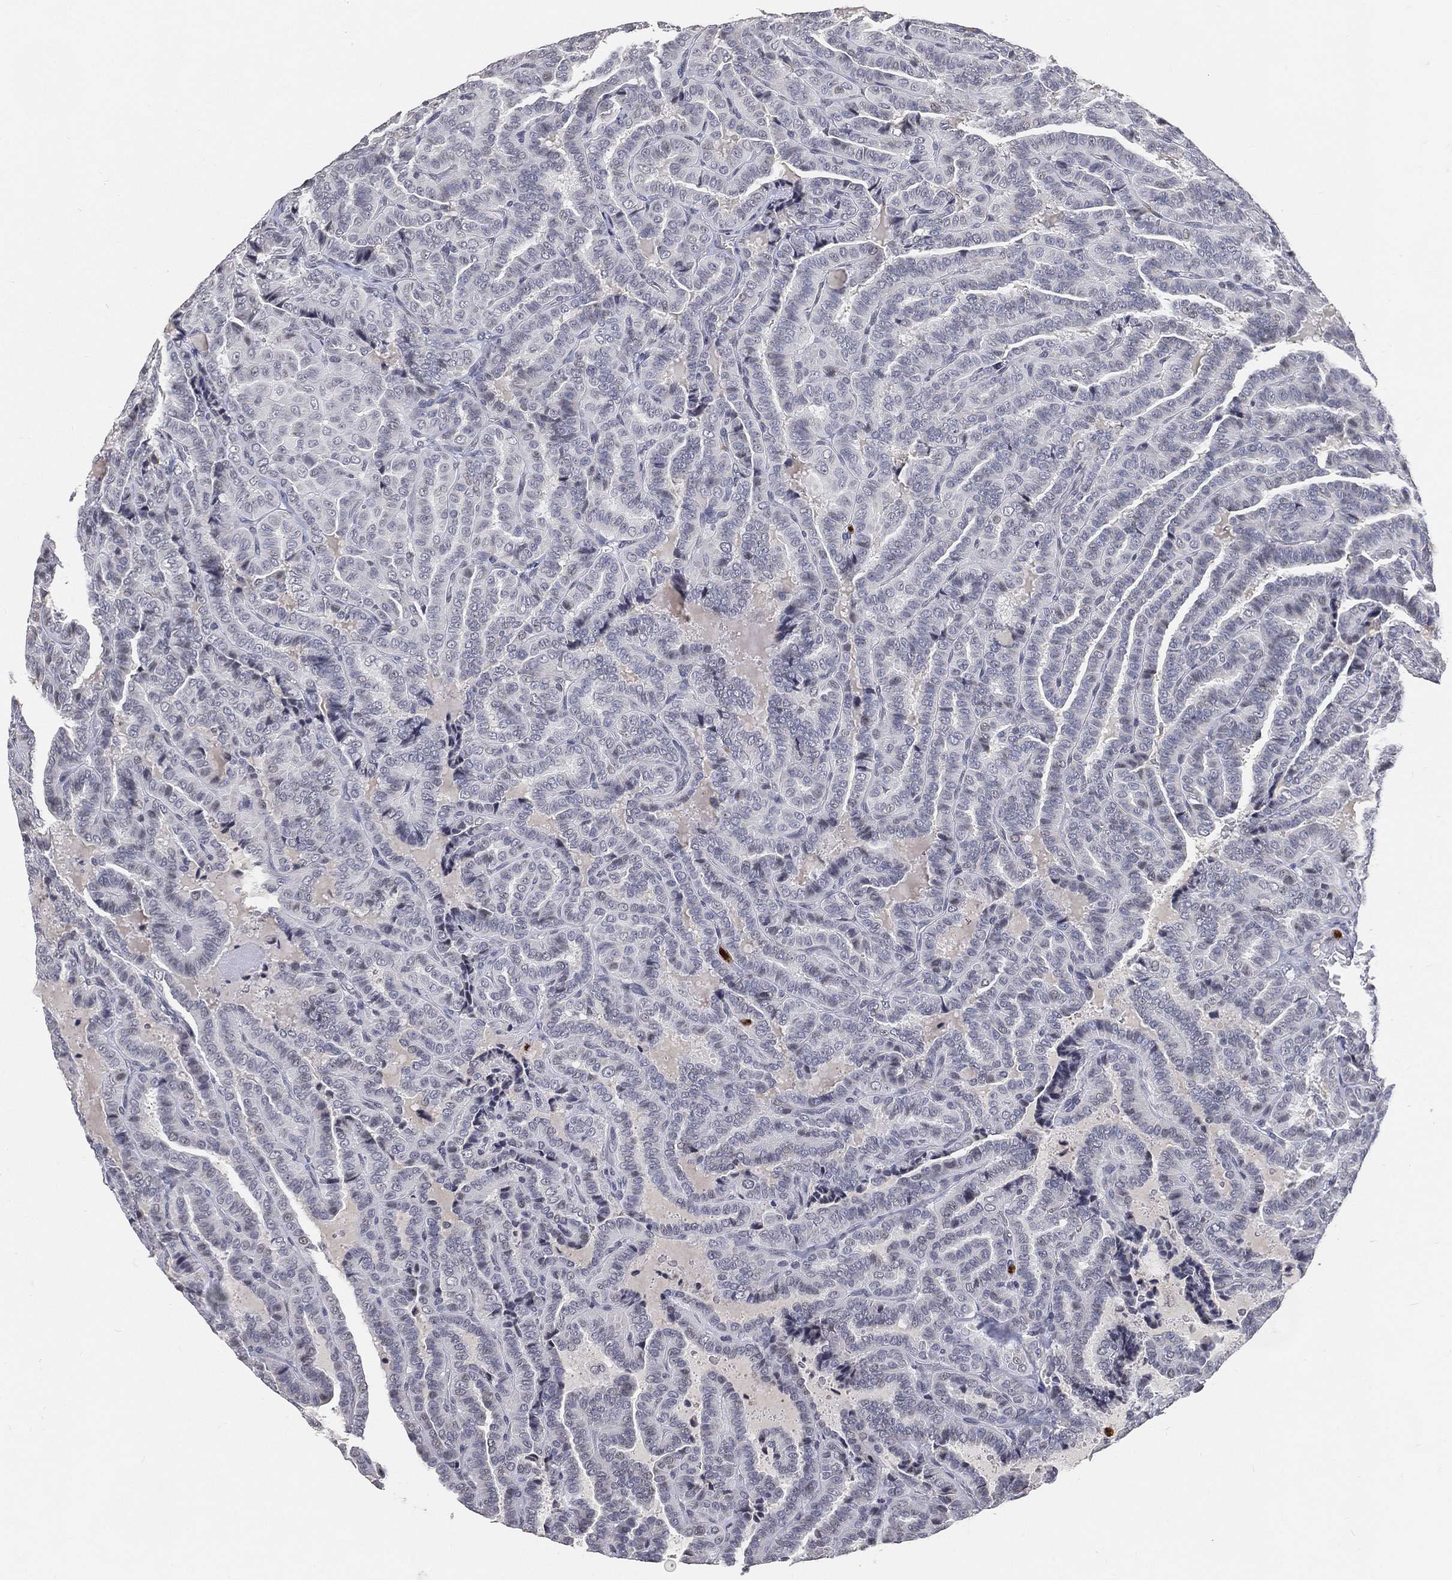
{"staining": {"intensity": "negative", "quantity": "none", "location": "none"}, "tissue": "thyroid cancer", "cell_type": "Tumor cells", "image_type": "cancer", "snomed": [{"axis": "morphology", "description": "Papillary adenocarcinoma, NOS"}, {"axis": "topography", "description": "Thyroid gland"}], "caption": "This is an immunohistochemistry photomicrograph of thyroid cancer (papillary adenocarcinoma). There is no expression in tumor cells.", "gene": "ARG1", "patient": {"sex": "female", "age": 39}}